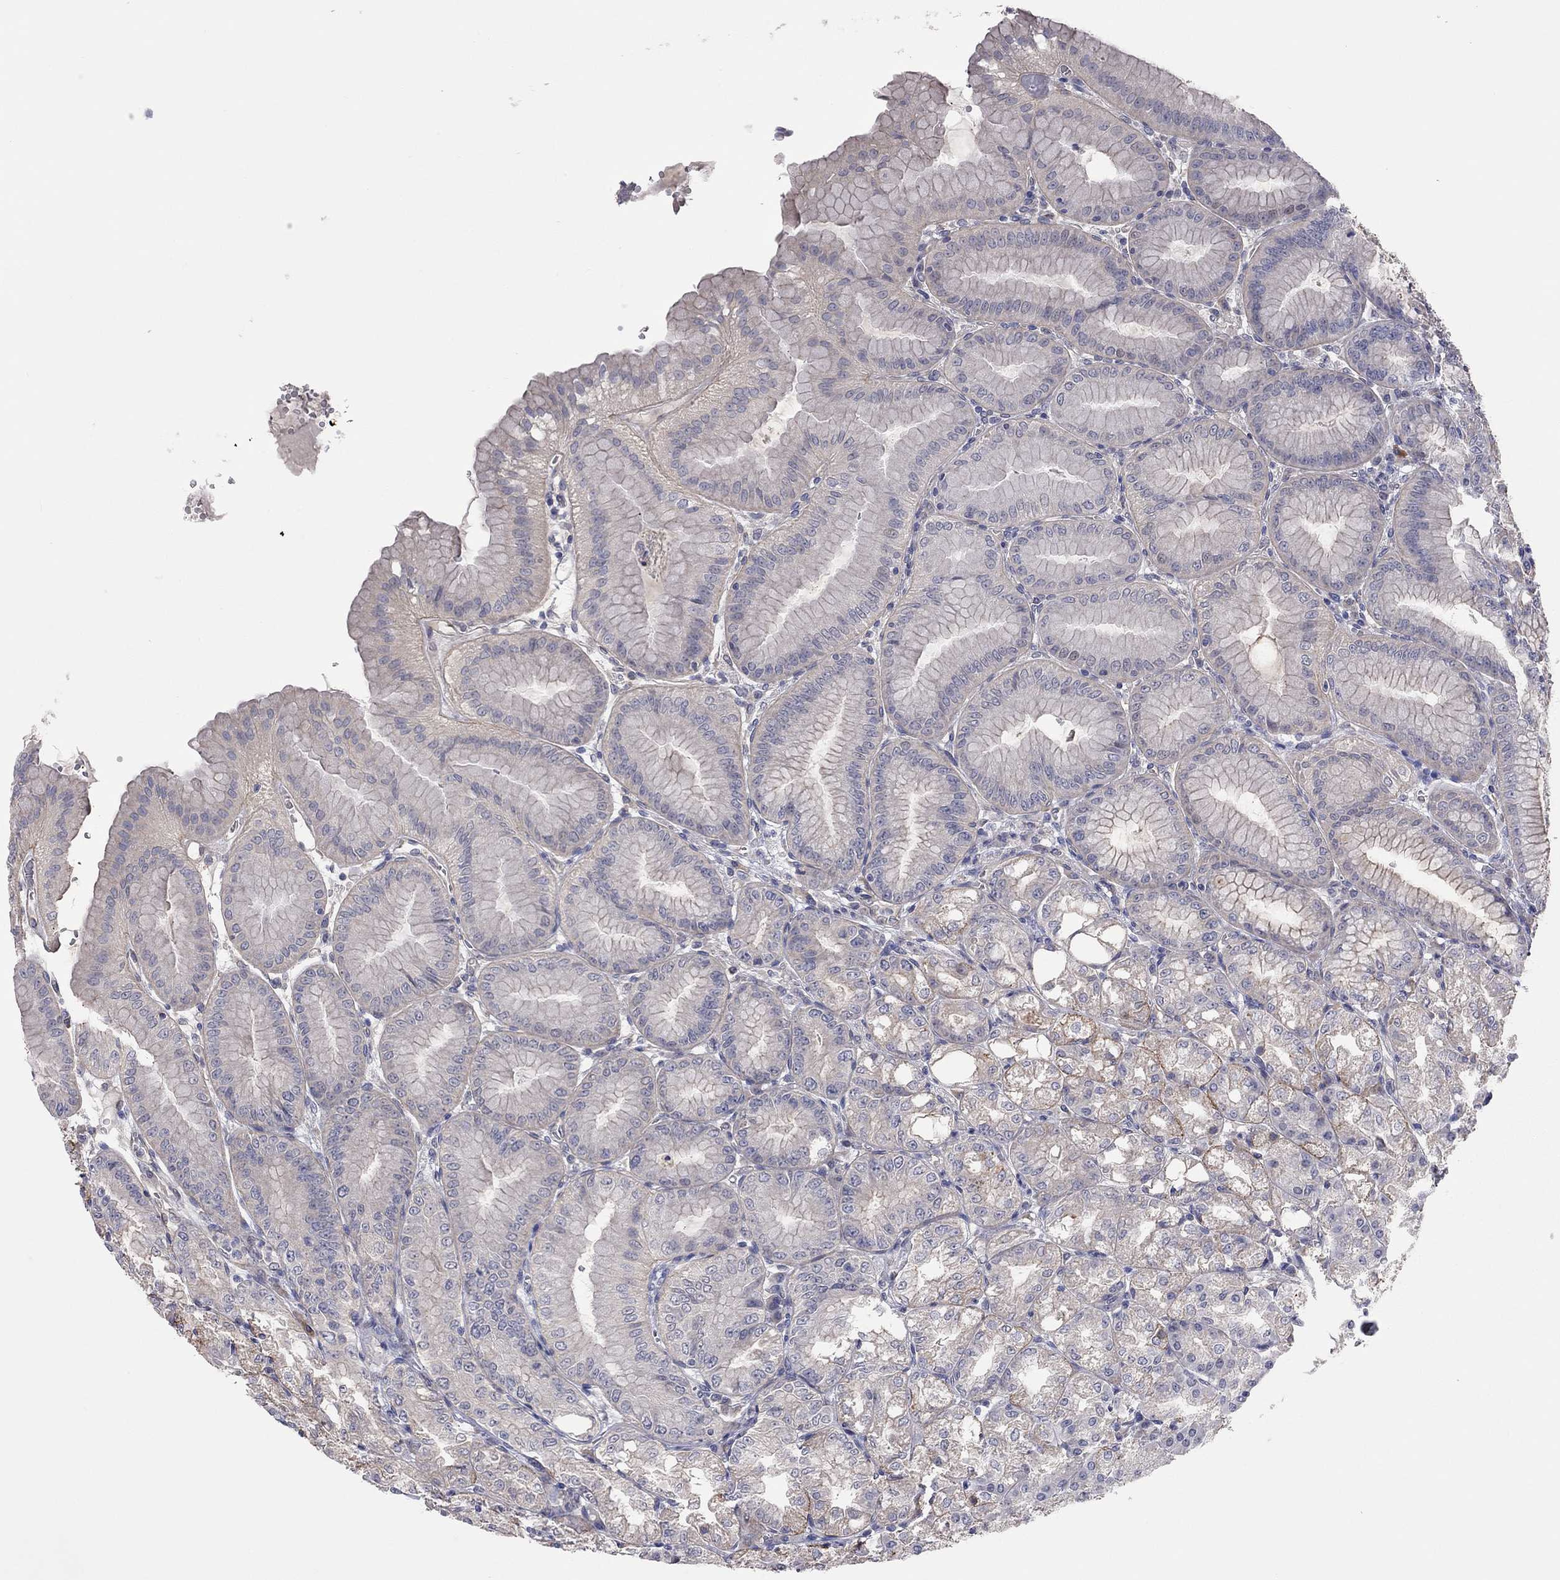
{"staining": {"intensity": "strong", "quantity": "<25%", "location": "cytoplasmic/membranous"}, "tissue": "stomach", "cell_type": "Glandular cells", "image_type": "normal", "snomed": [{"axis": "morphology", "description": "Normal tissue, NOS"}, {"axis": "topography", "description": "Stomach"}], "caption": "Immunohistochemical staining of benign stomach reveals medium levels of strong cytoplasmic/membranous positivity in approximately <25% of glandular cells. (IHC, brightfield microscopy, high magnification).", "gene": "KCNB1", "patient": {"sex": "male", "age": 71}}